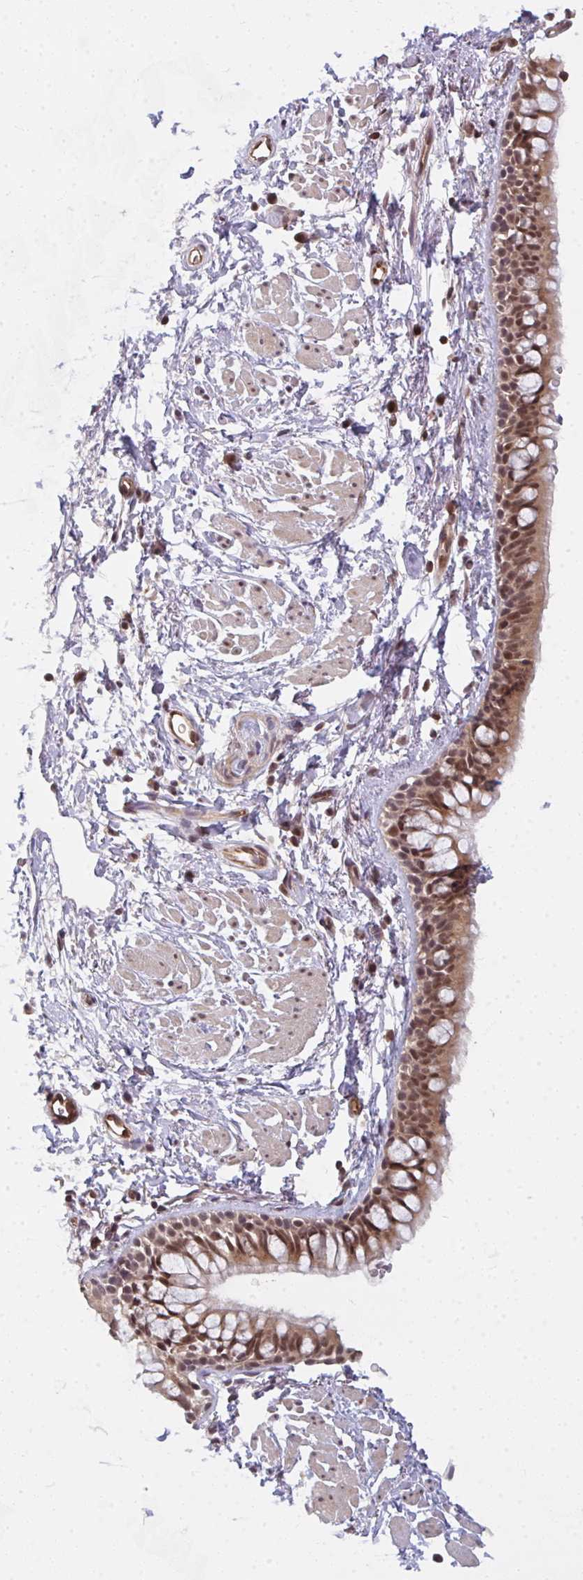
{"staining": {"intensity": "moderate", "quantity": ">75%", "location": "cytoplasmic/membranous,nuclear"}, "tissue": "bronchus", "cell_type": "Respiratory epithelial cells", "image_type": "normal", "snomed": [{"axis": "morphology", "description": "Normal tissue, NOS"}, {"axis": "topography", "description": "Lymph node"}, {"axis": "topography", "description": "Cartilage tissue"}, {"axis": "topography", "description": "Bronchus"}], "caption": "DAB (3,3'-diaminobenzidine) immunohistochemical staining of benign bronchus reveals moderate cytoplasmic/membranous,nuclear protein staining in about >75% of respiratory epithelial cells. Using DAB (brown) and hematoxylin (blue) stains, captured at high magnification using brightfield microscopy.", "gene": "GTF3C6", "patient": {"sex": "female", "age": 70}}